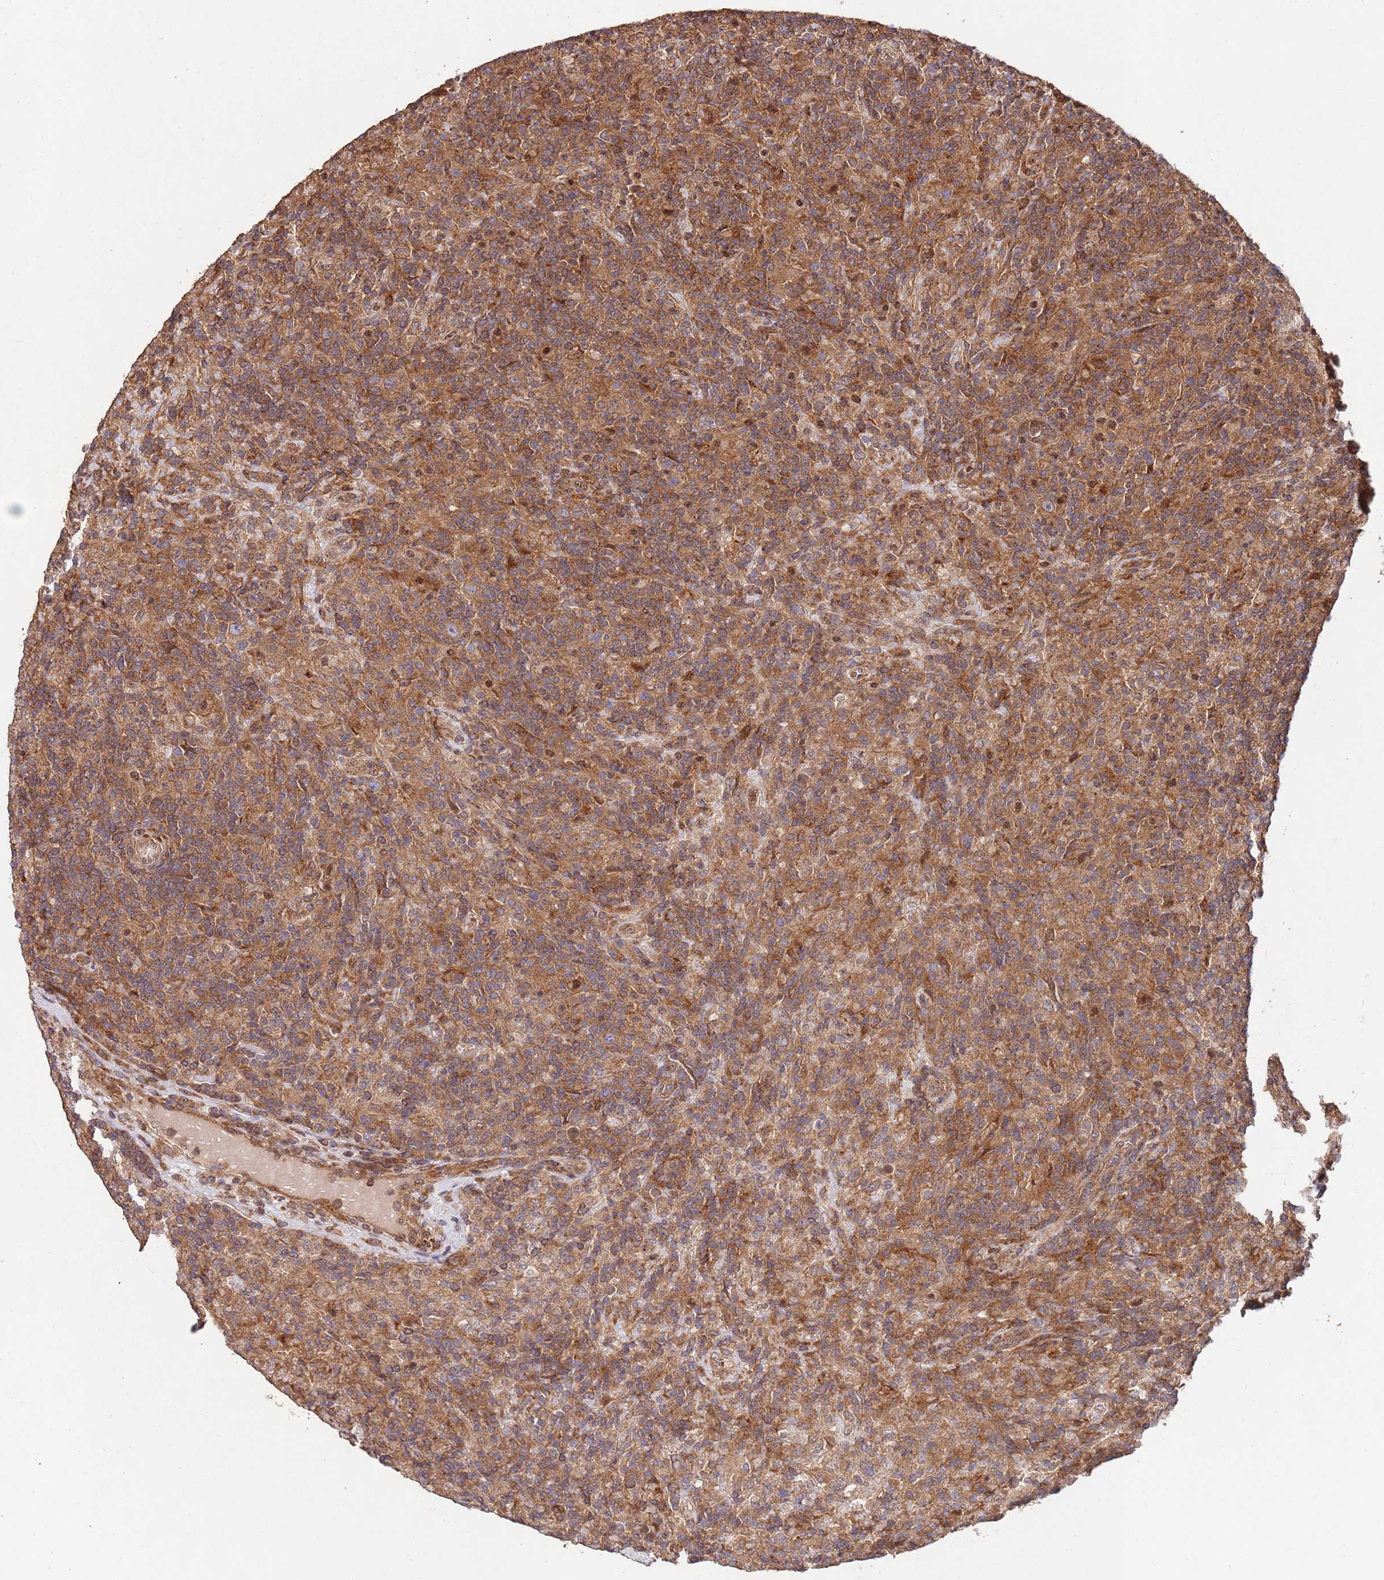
{"staining": {"intensity": "moderate", "quantity": ">75%", "location": "cytoplasmic/membranous"}, "tissue": "lymphoma", "cell_type": "Tumor cells", "image_type": "cancer", "snomed": [{"axis": "morphology", "description": "Hodgkin's disease, NOS"}, {"axis": "topography", "description": "Lymph node"}], "caption": "Lymphoma stained for a protein reveals moderate cytoplasmic/membranous positivity in tumor cells.", "gene": "RNF19B", "patient": {"sex": "male", "age": 70}}